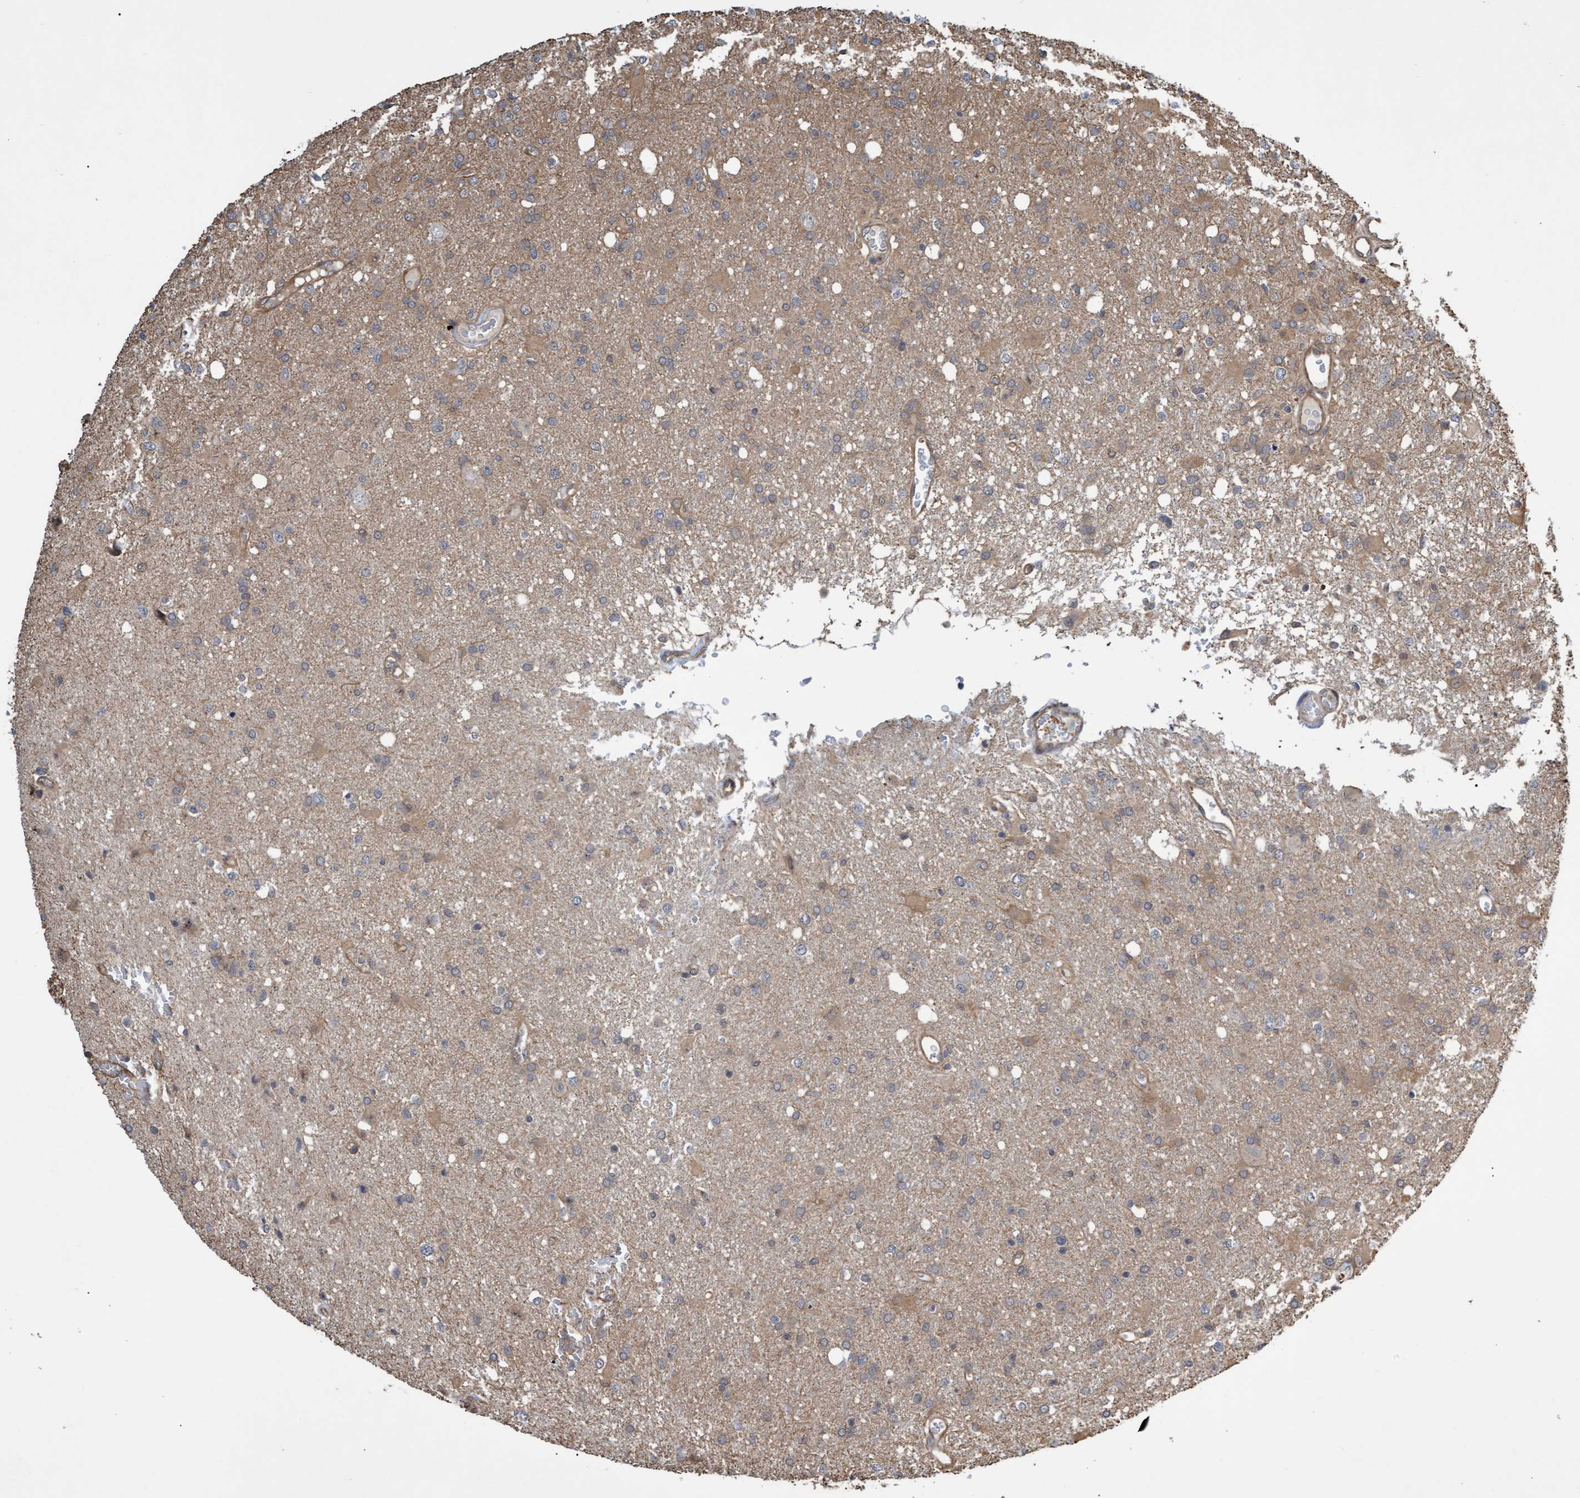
{"staining": {"intensity": "weak", "quantity": "<25%", "location": "cytoplasmic/membranous"}, "tissue": "glioma", "cell_type": "Tumor cells", "image_type": "cancer", "snomed": [{"axis": "morphology", "description": "Glioma, malignant, High grade"}, {"axis": "topography", "description": "Brain"}], "caption": "Tumor cells show no significant positivity in malignant glioma (high-grade). The staining is performed using DAB brown chromogen with nuclei counter-stained in using hematoxylin.", "gene": "TNFRSF10B", "patient": {"sex": "female", "age": 57}}